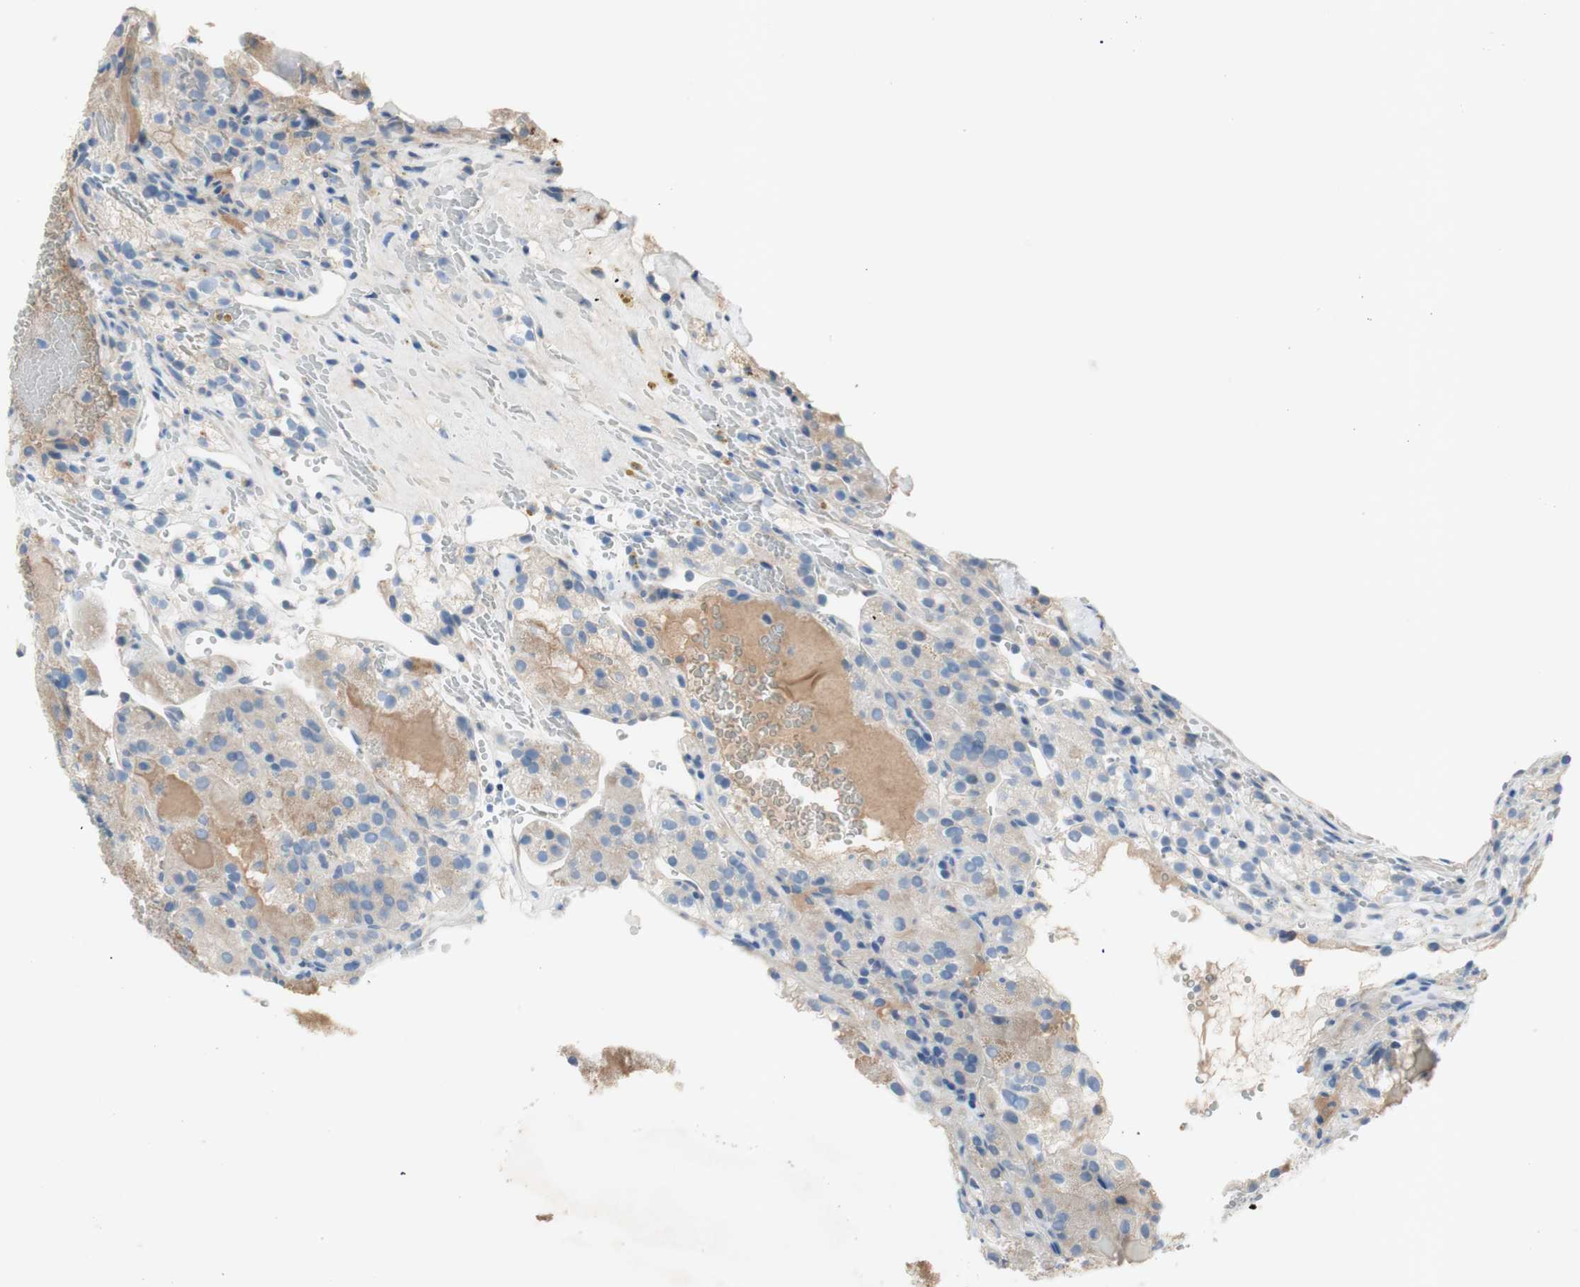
{"staining": {"intensity": "moderate", "quantity": "<25%", "location": "cytoplasmic/membranous"}, "tissue": "renal cancer", "cell_type": "Tumor cells", "image_type": "cancer", "snomed": [{"axis": "morphology", "description": "Normal tissue, NOS"}, {"axis": "morphology", "description": "Adenocarcinoma, NOS"}, {"axis": "topography", "description": "Kidney"}], "caption": "Renal cancer (adenocarcinoma) tissue displays moderate cytoplasmic/membranous positivity in about <25% of tumor cells", "gene": "FDFT1", "patient": {"sex": "male", "age": 61}}